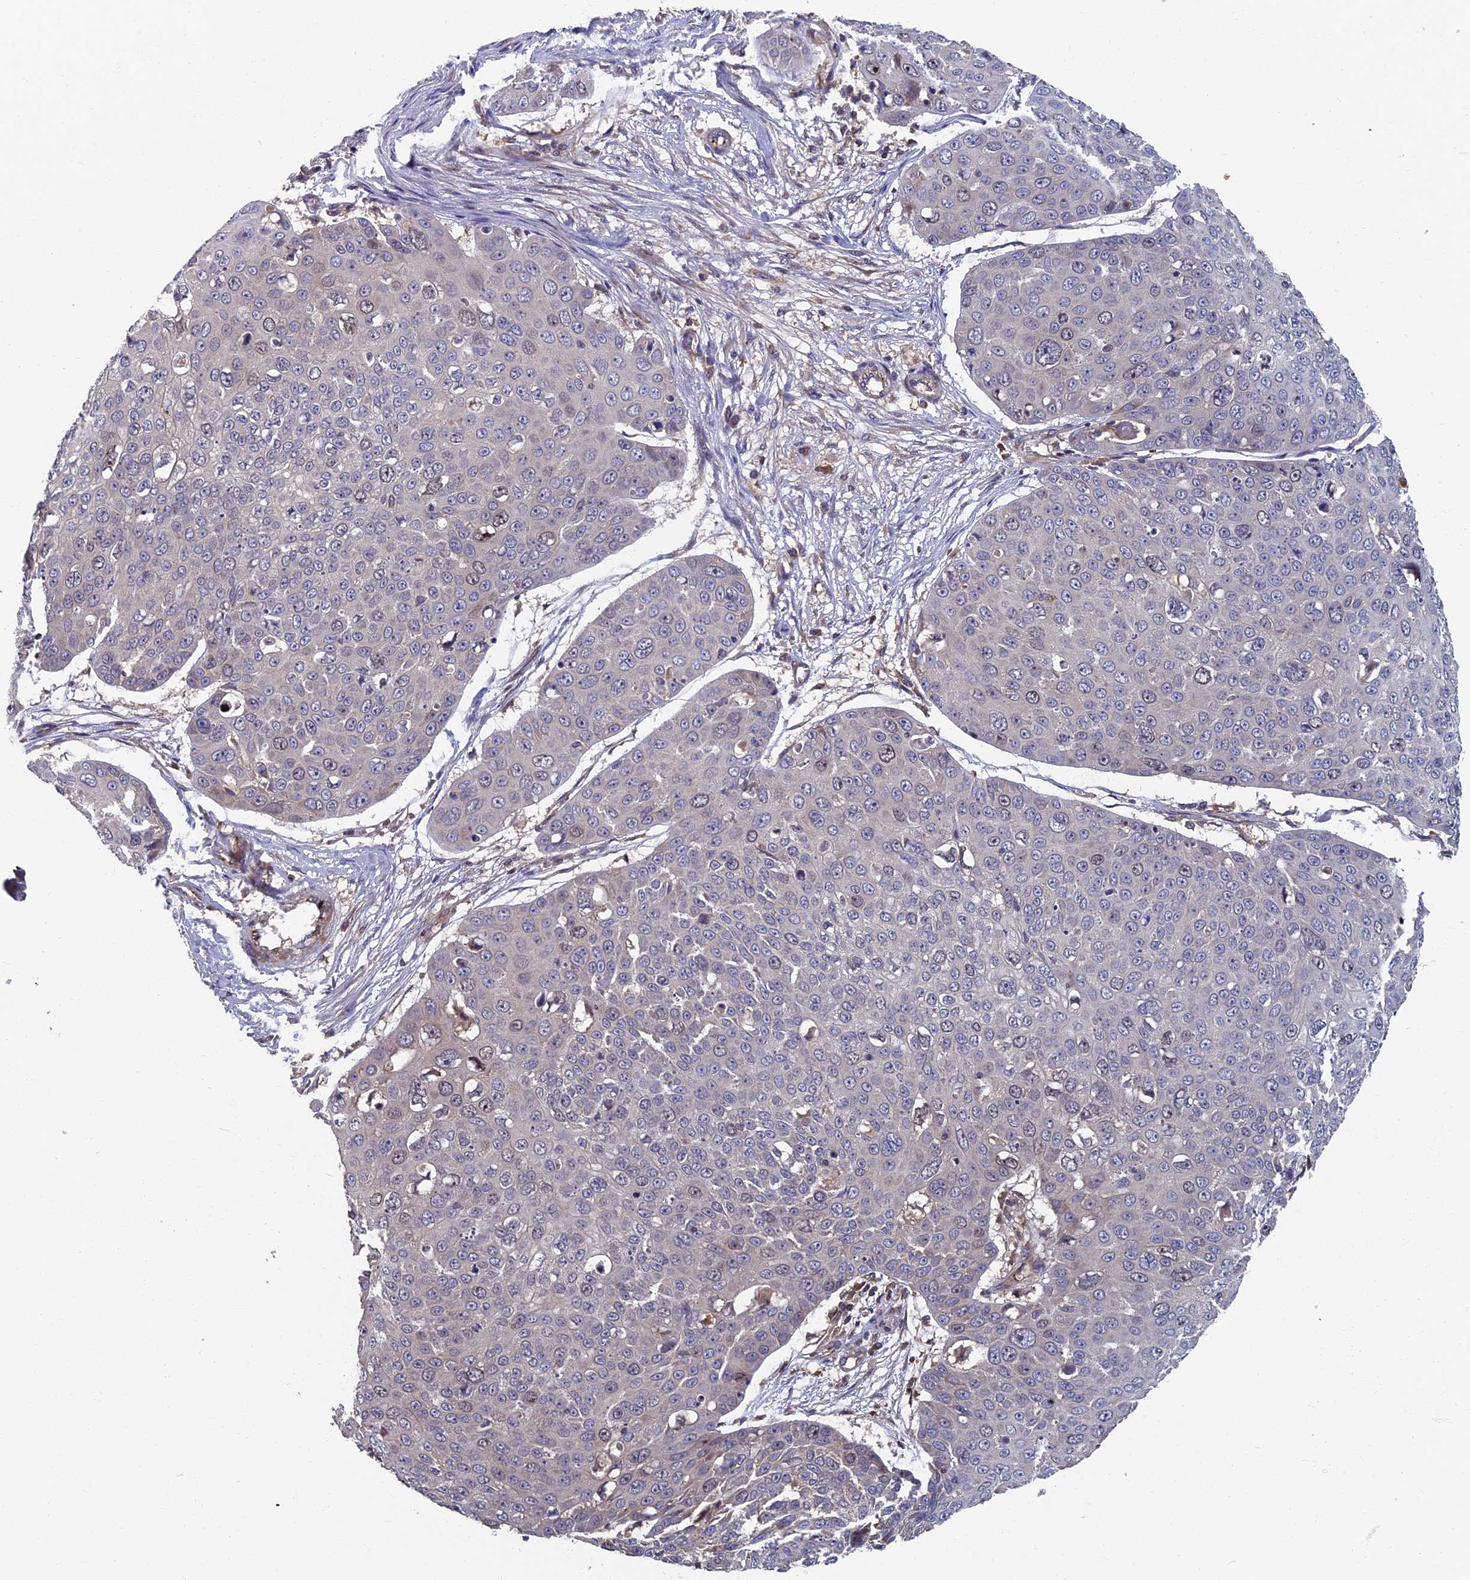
{"staining": {"intensity": "negative", "quantity": "none", "location": "none"}, "tissue": "skin cancer", "cell_type": "Tumor cells", "image_type": "cancer", "snomed": [{"axis": "morphology", "description": "Squamous cell carcinoma, NOS"}, {"axis": "topography", "description": "Skin"}], "caption": "This is a image of IHC staining of skin squamous cell carcinoma, which shows no staining in tumor cells.", "gene": "TNK2", "patient": {"sex": "male", "age": 71}}